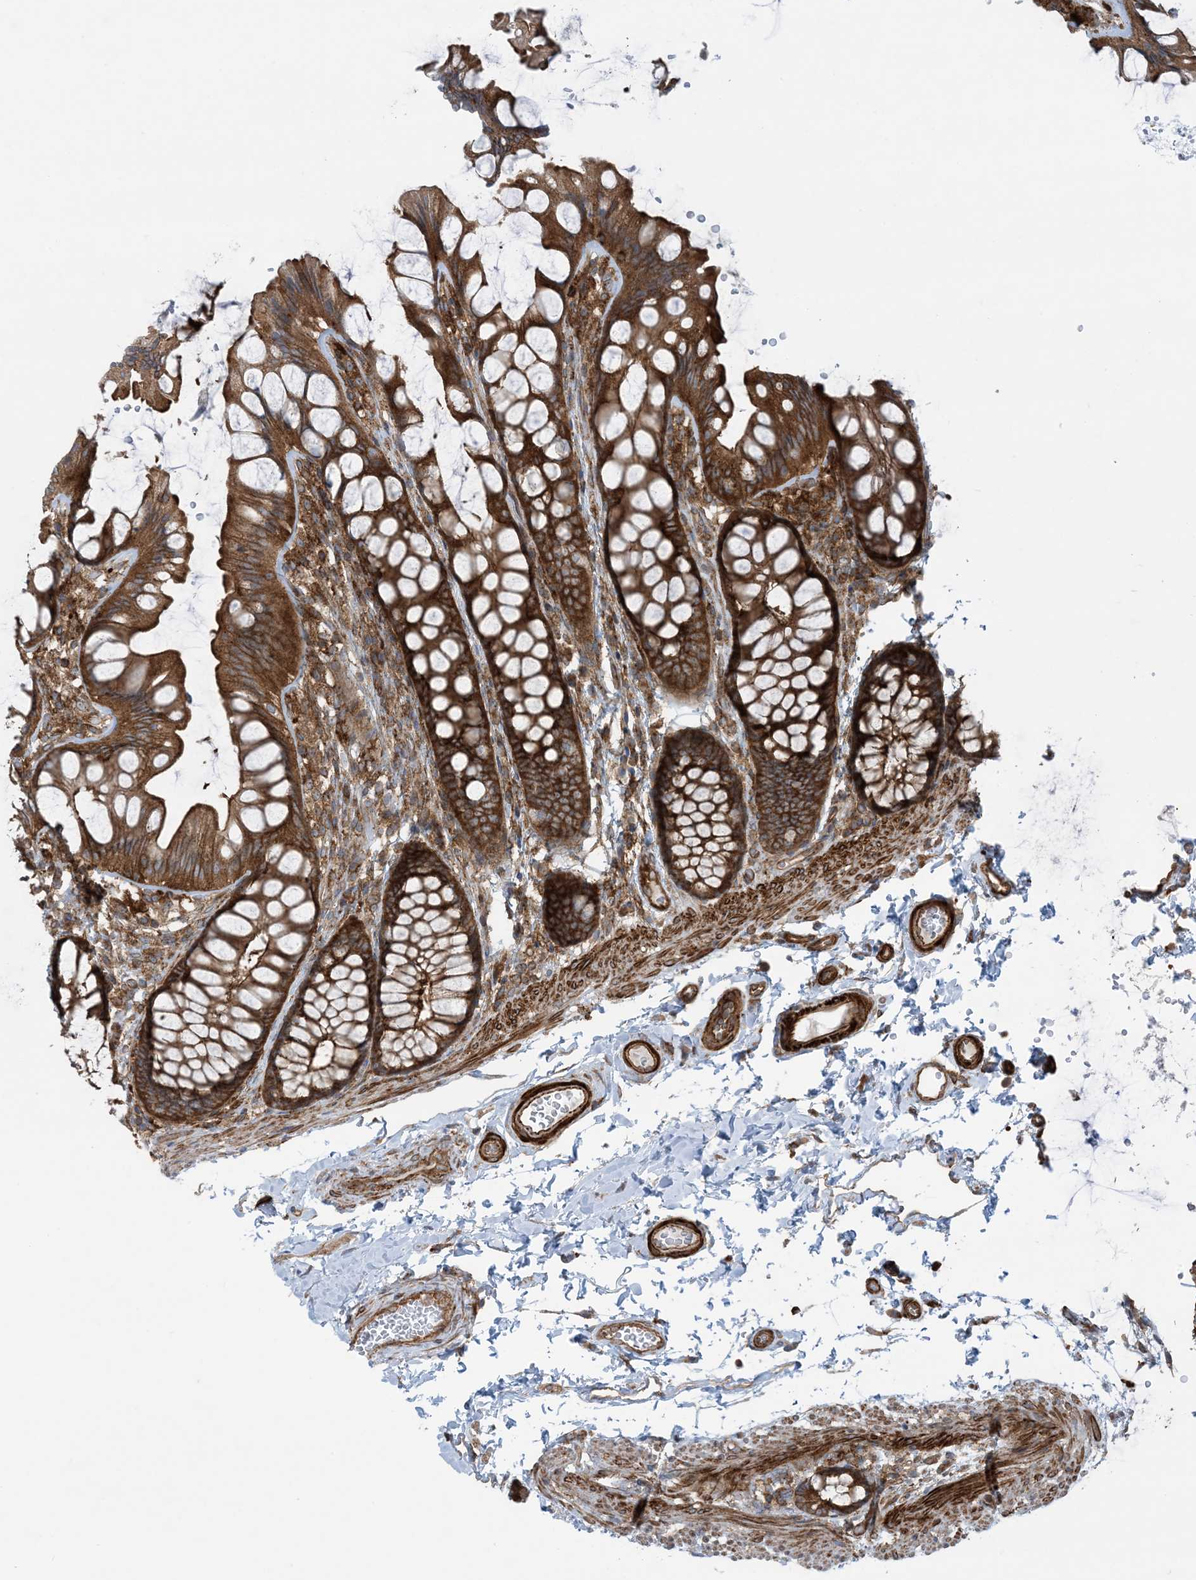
{"staining": {"intensity": "moderate", "quantity": ">75%", "location": "cytoplasmic/membranous"}, "tissue": "colon", "cell_type": "Endothelial cells", "image_type": "normal", "snomed": [{"axis": "morphology", "description": "Normal tissue, NOS"}, {"axis": "topography", "description": "Colon"}], "caption": "Brown immunohistochemical staining in unremarkable colon reveals moderate cytoplasmic/membranous positivity in about >75% of endothelial cells.", "gene": "STAM2", "patient": {"sex": "male", "age": 47}}